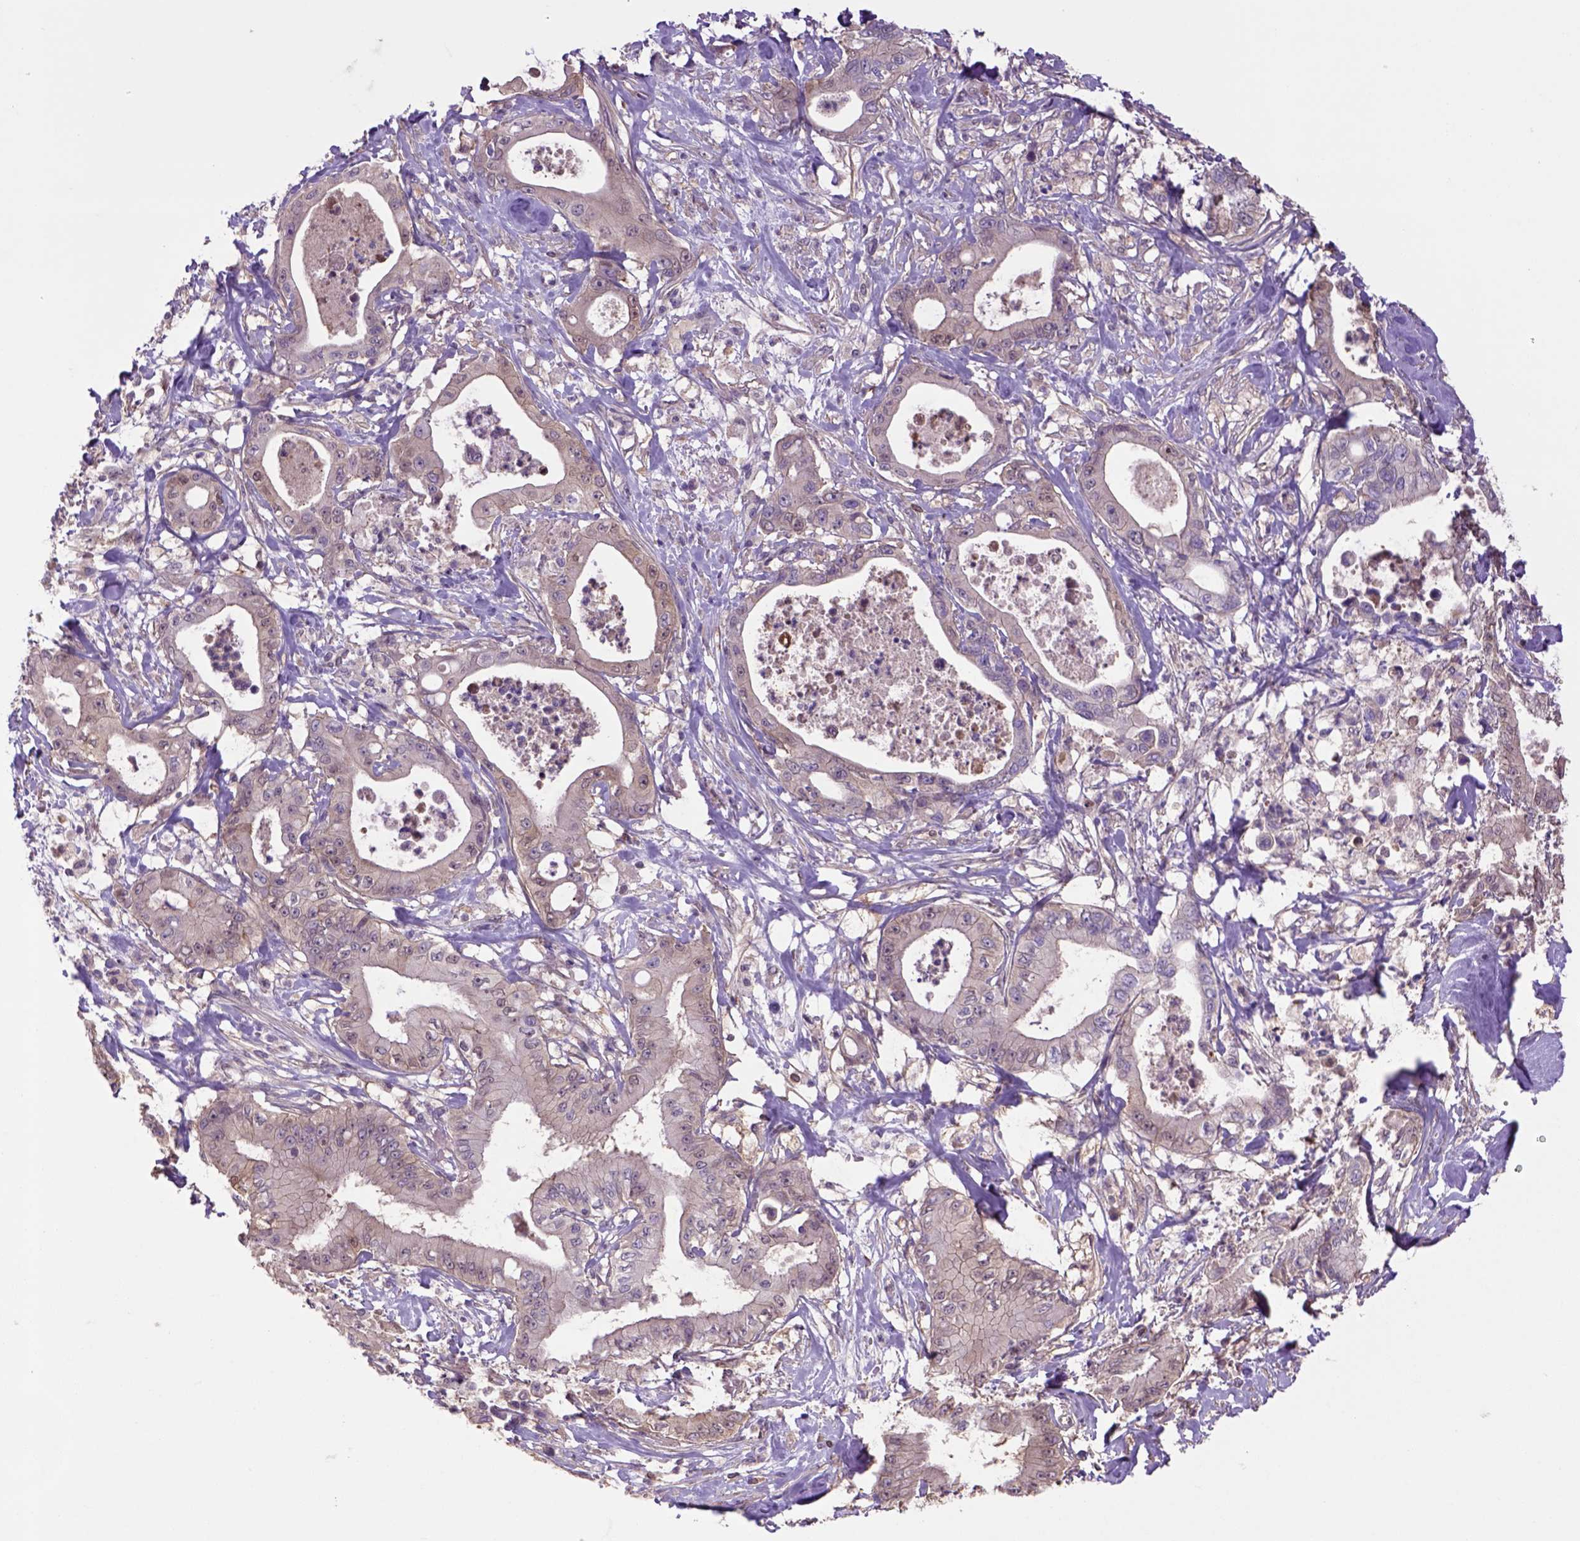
{"staining": {"intensity": "weak", "quantity": "<25%", "location": "cytoplasmic/membranous"}, "tissue": "pancreatic cancer", "cell_type": "Tumor cells", "image_type": "cancer", "snomed": [{"axis": "morphology", "description": "Adenocarcinoma, NOS"}, {"axis": "topography", "description": "Pancreas"}], "caption": "High magnification brightfield microscopy of pancreatic cancer (adenocarcinoma) stained with DAB (brown) and counterstained with hematoxylin (blue): tumor cells show no significant staining.", "gene": "HSPBP1", "patient": {"sex": "male", "age": 71}}